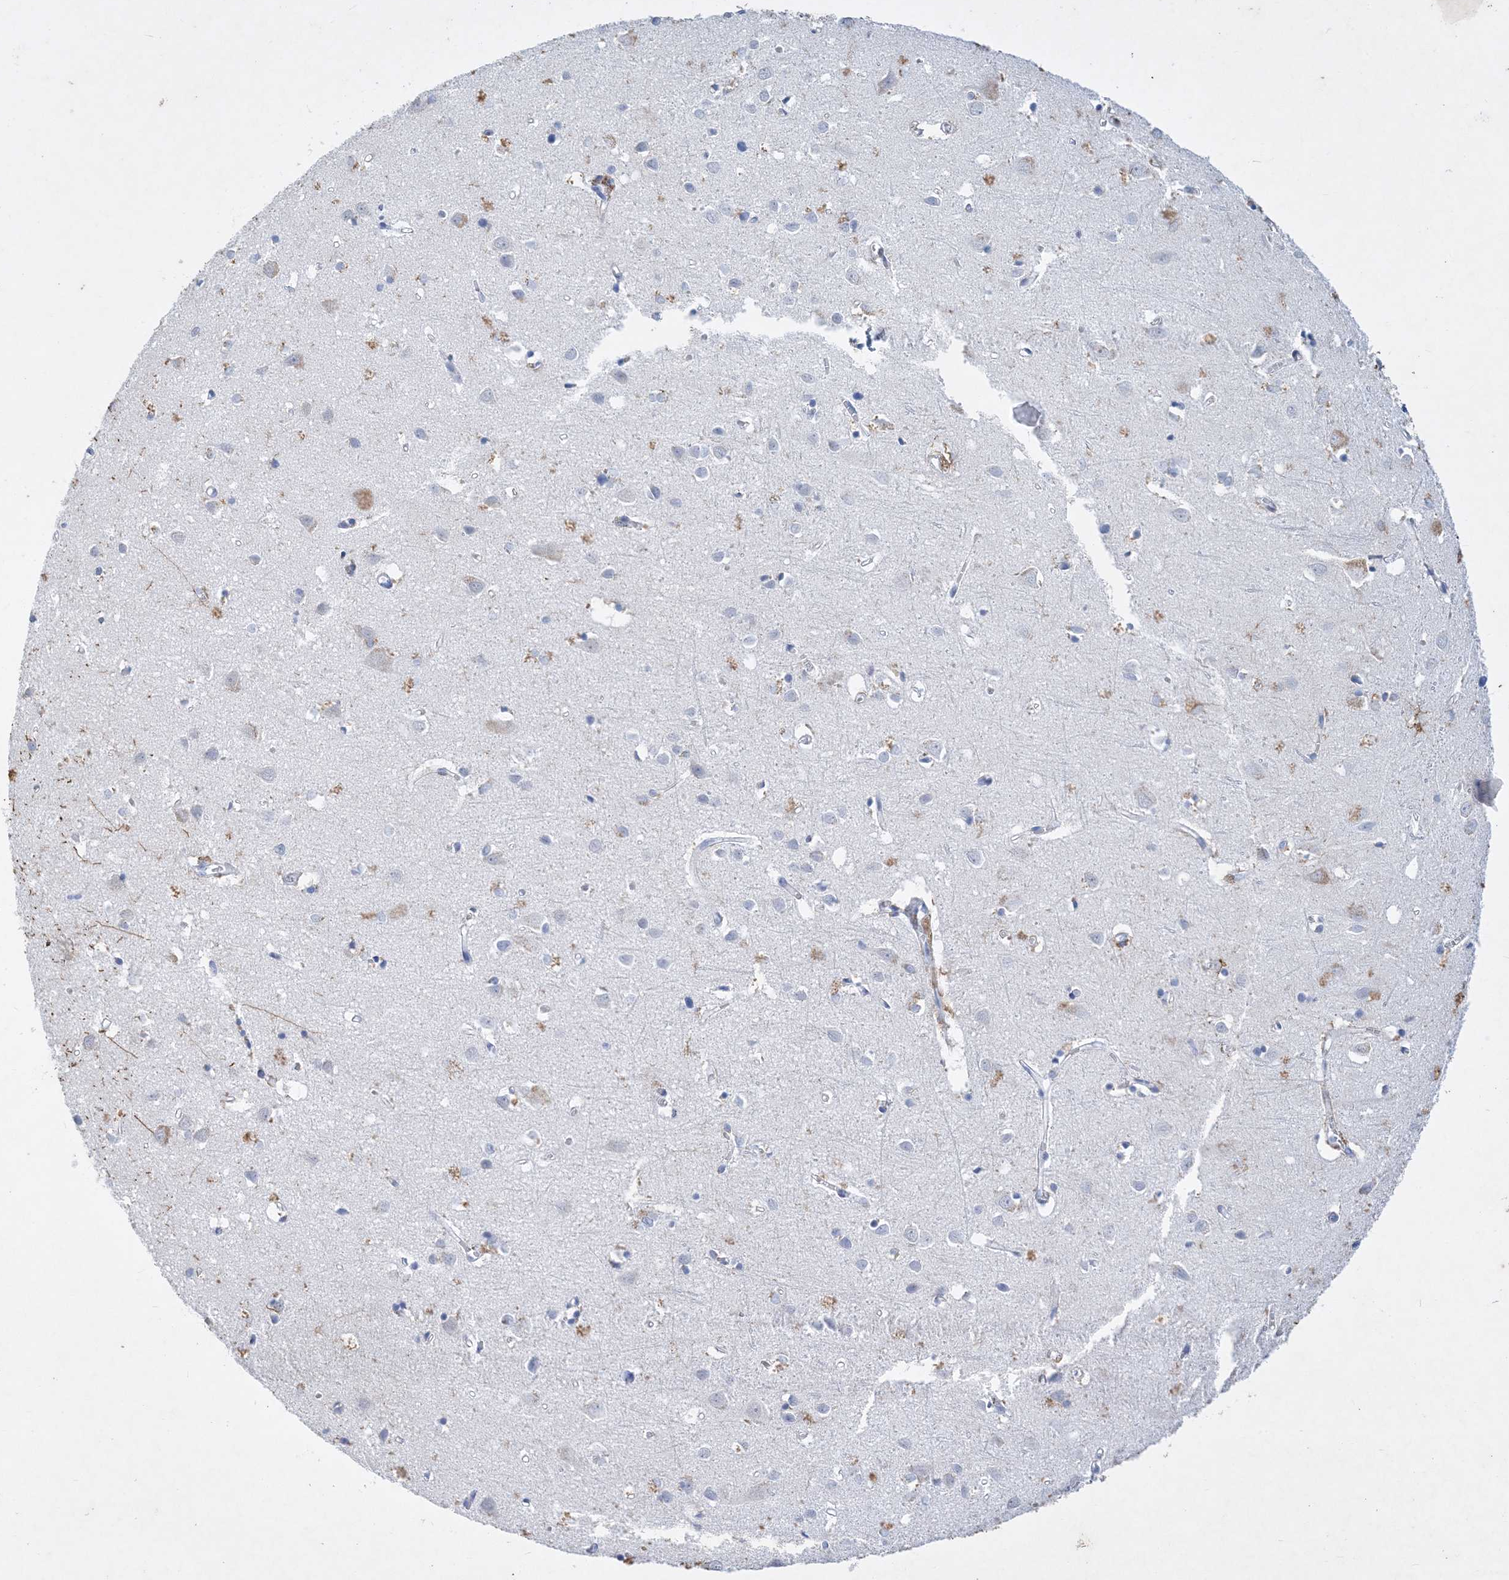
{"staining": {"intensity": "negative", "quantity": "none", "location": "none"}, "tissue": "cerebral cortex", "cell_type": "Endothelial cells", "image_type": "normal", "snomed": [{"axis": "morphology", "description": "Normal tissue, NOS"}, {"axis": "topography", "description": "Cerebral cortex"}], "caption": "Protein analysis of benign cerebral cortex exhibits no significant positivity in endothelial cells. The staining is performed using DAB (3,3'-diaminobenzidine) brown chromogen with nuclei counter-stained in using hematoxylin.", "gene": "COPS8", "patient": {"sex": "female", "age": 64}}